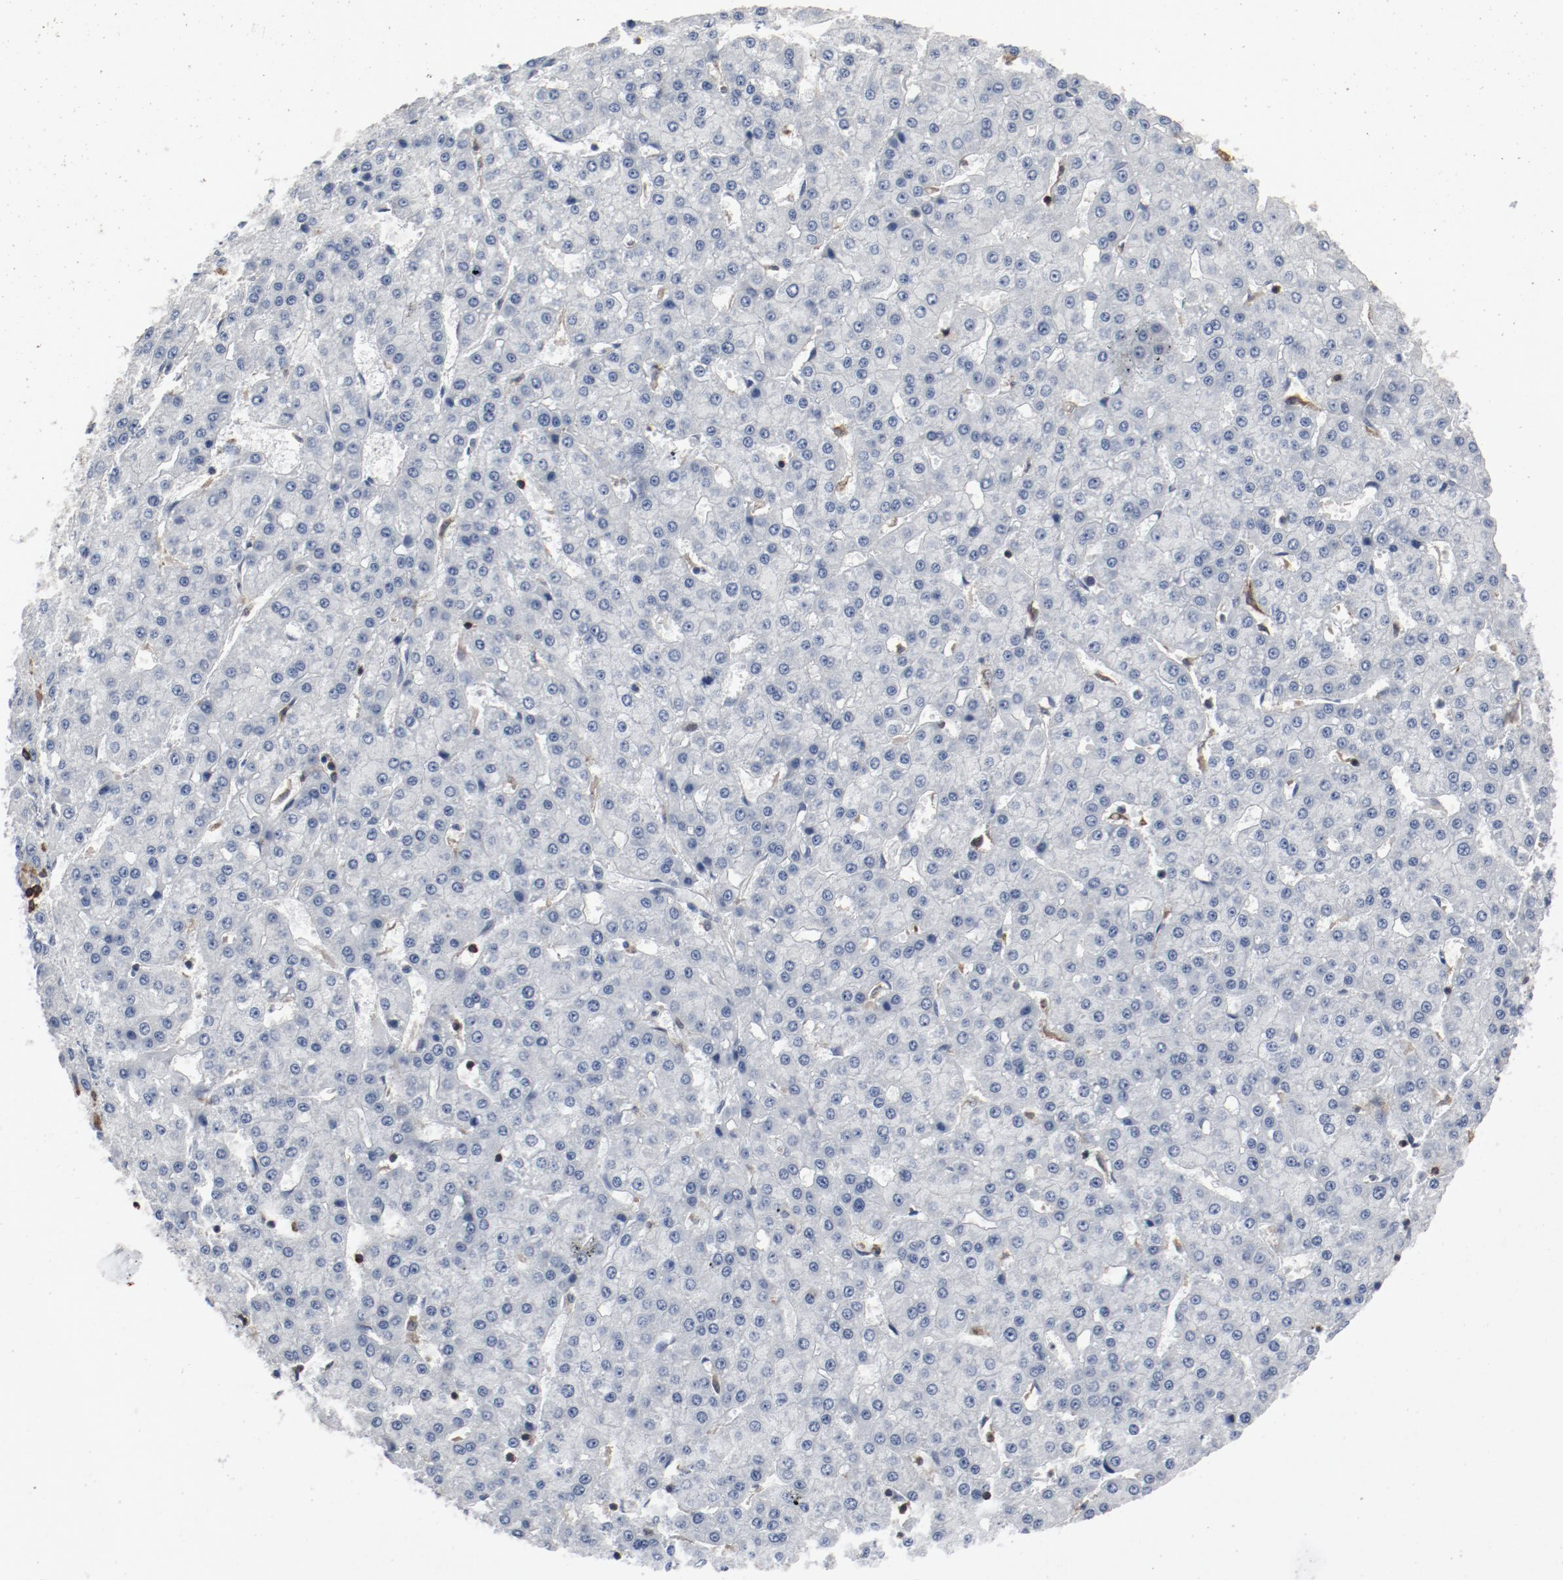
{"staining": {"intensity": "negative", "quantity": "none", "location": "none"}, "tissue": "liver cancer", "cell_type": "Tumor cells", "image_type": "cancer", "snomed": [{"axis": "morphology", "description": "Carcinoma, Hepatocellular, NOS"}, {"axis": "topography", "description": "Liver"}], "caption": "The IHC photomicrograph has no significant staining in tumor cells of liver hepatocellular carcinoma tissue. The staining was performed using DAB (3,3'-diaminobenzidine) to visualize the protein expression in brown, while the nuclei were stained in blue with hematoxylin (Magnification: 20x).", "gene": "LCP2", "patient": {"sex": "male", "age": 47}}